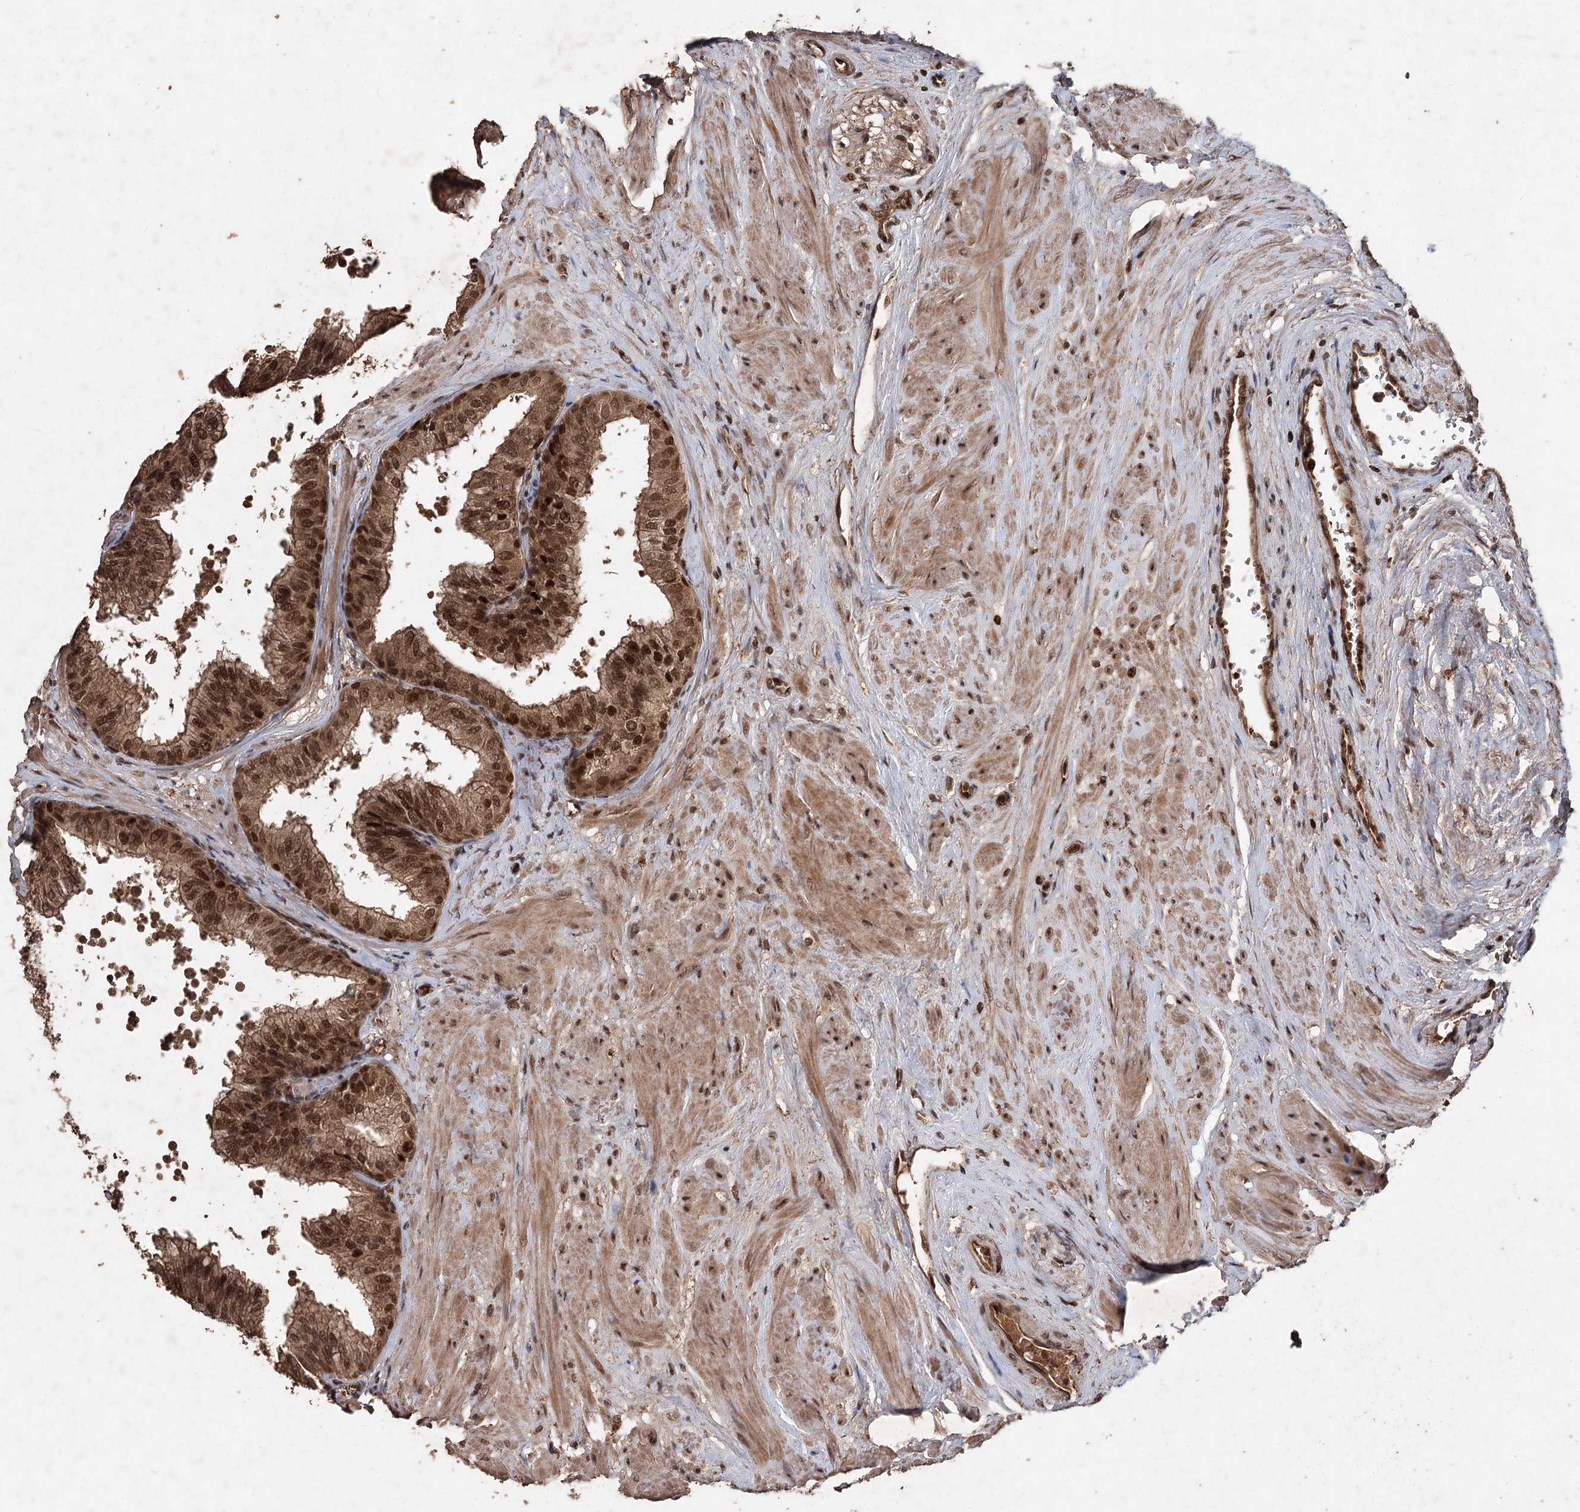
{"staining": {"intensity": "strong", "quantity": ">75%", "location": "cytoplasmic/membranous,nuclear"}, "tissue": "prostate", "cell_type": "Glandular cells", "image_type": "normal", "snomed": [{"axis": "morphology", "description": "Normal tissue, NOS"}, {"axis": "topography", "description": "Prostate"}], "caption": "This is a photomicrograph of immunohistochemistry (IHC) staining of unremarkable prostate, which shows strong staining in the cytoplasmic/membranous,nuclear of glandular cells.", "gene": "FBXO7", "patient": {"sex": "male", "age": 60}}